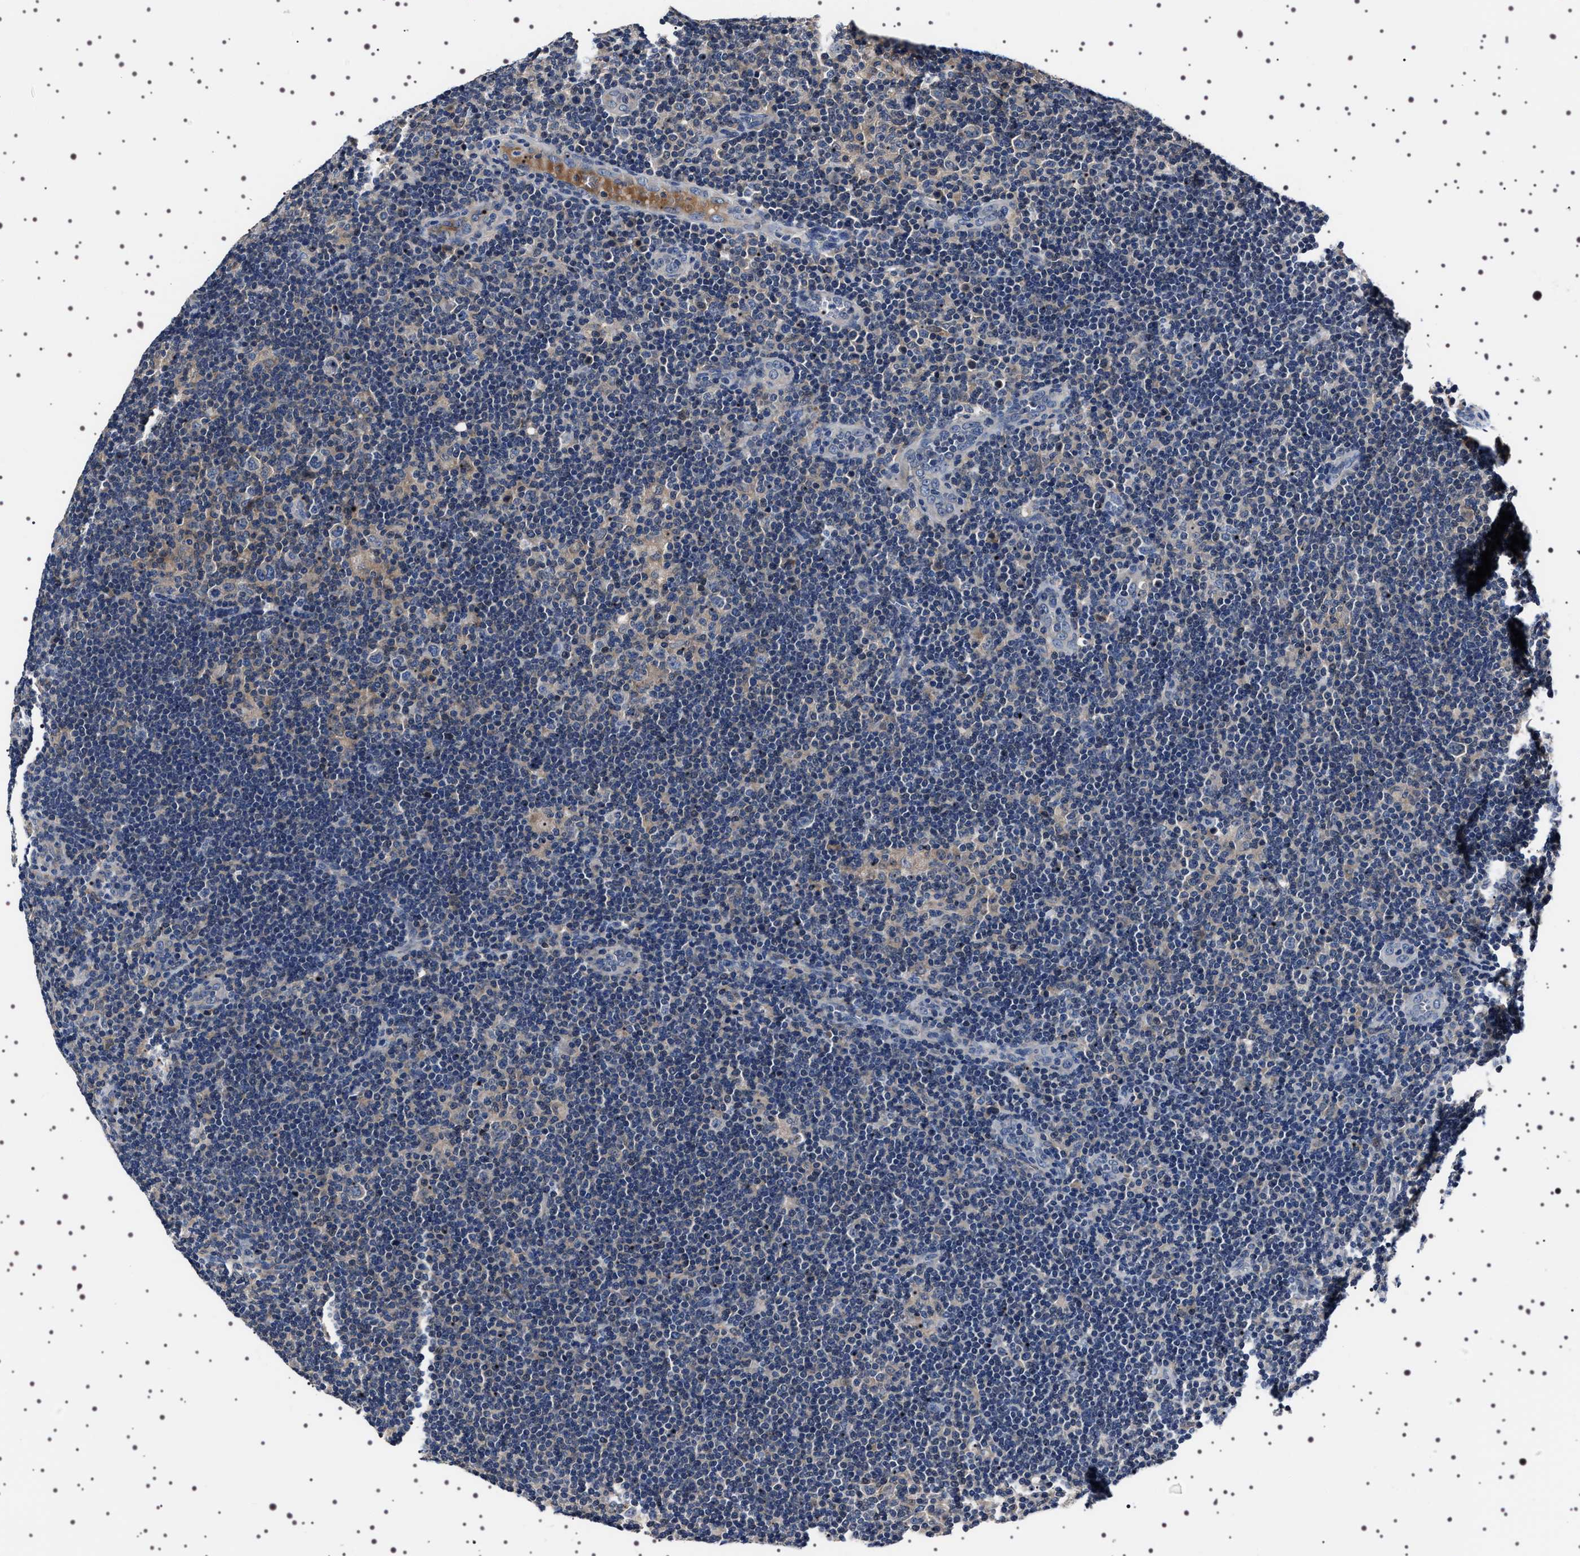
{"staining": {"intensity": "negative", "quantity": "none", "location": "none"}, "tissue": "lymphoma", "cell_type": "Tumor cells", "image_type": "cancer", "snomed": [{"axis": "morphology", "description": "Hodgkin's disease, NOS"}, {"axis": "topography", "description": "Lymph node"}], "caption": "Protein analysis of Hodgkin's disease demonstrates no significant positivity in tumor cells. Nuclei are stained in blue.", "gene": "TARBP1", "patient": {"sex": "female", "age": 57}}